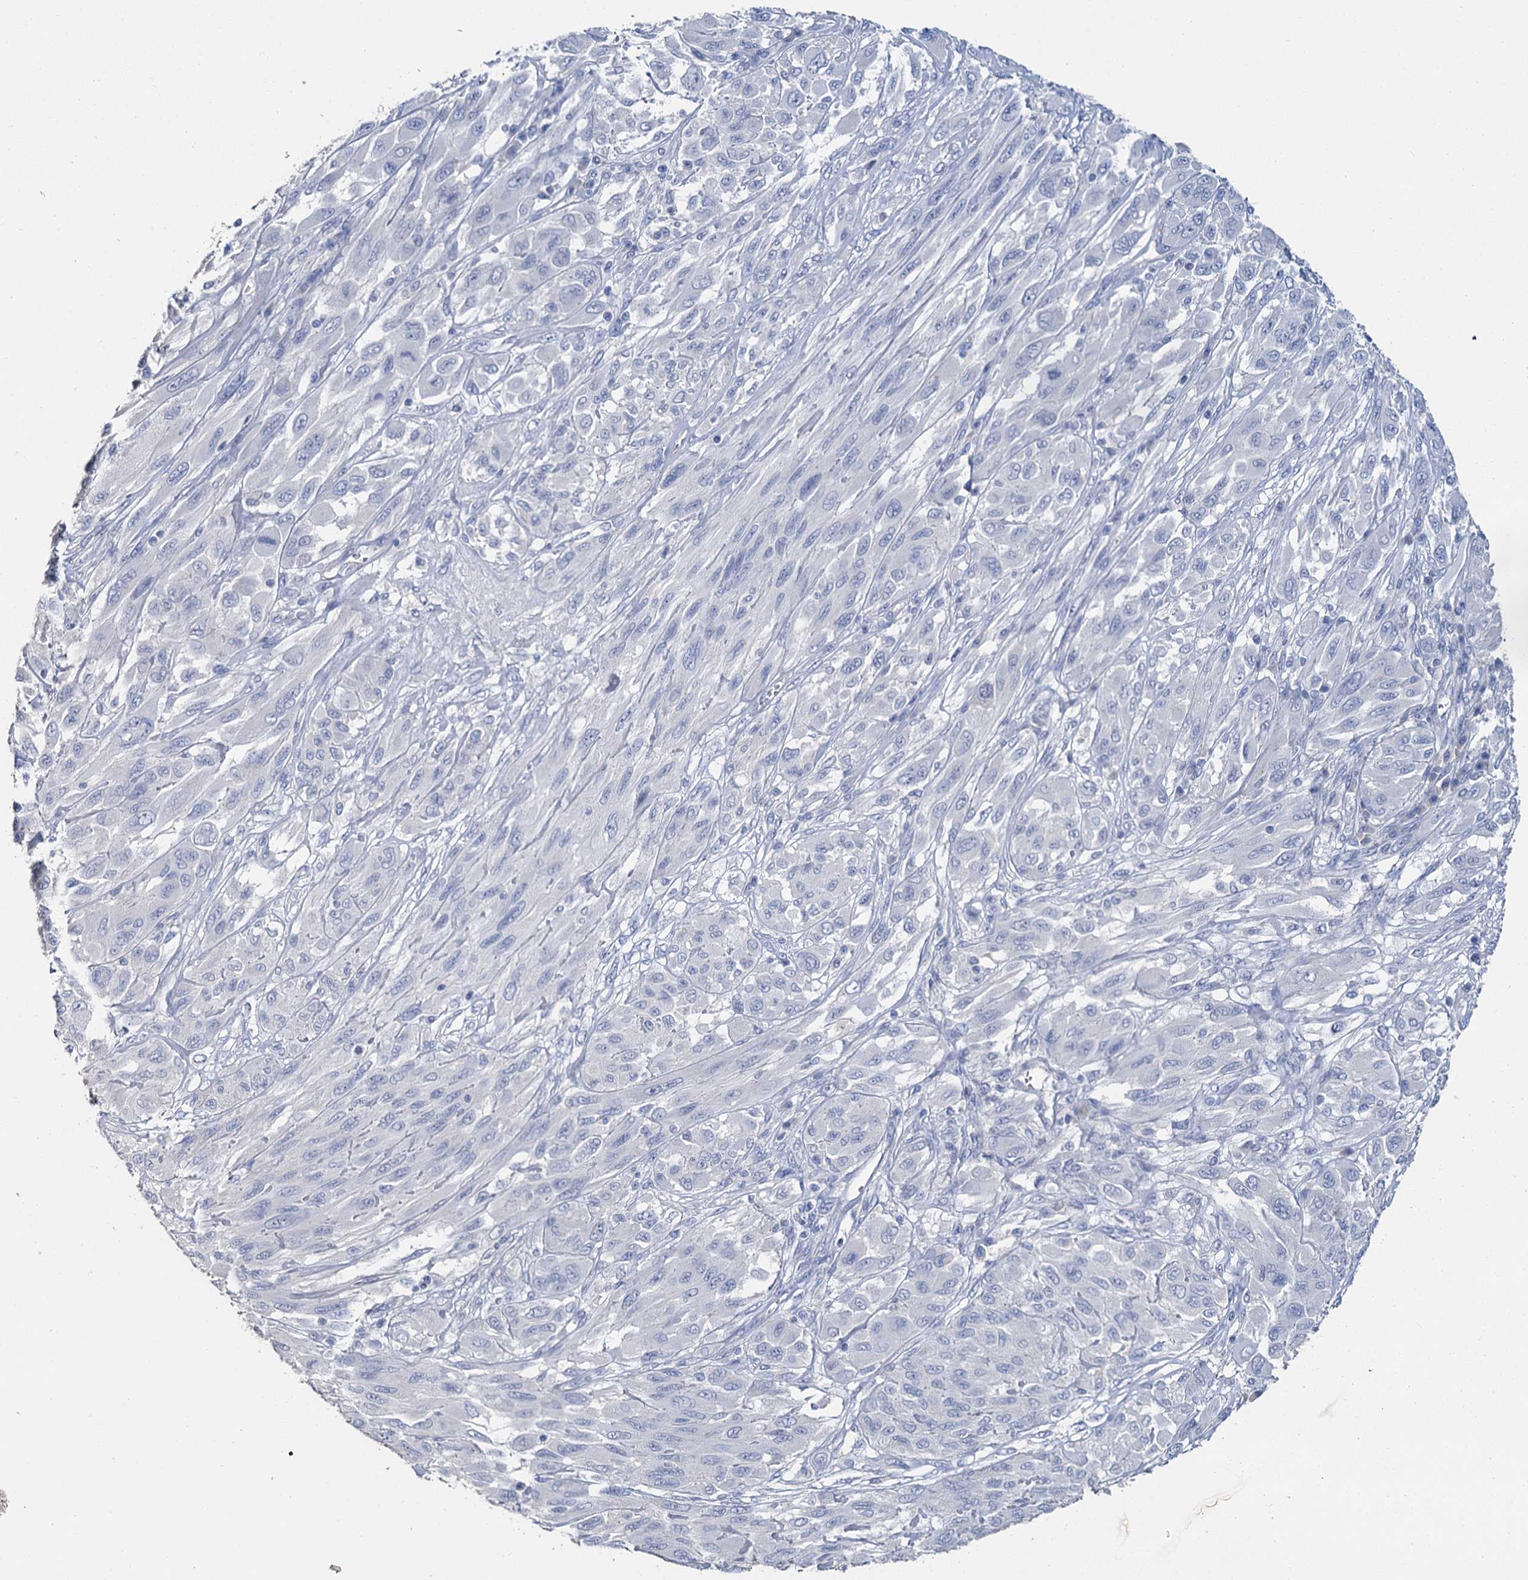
{"staining": {"intensity": "negative", "quantity": "none", "location": "none"}, "tissue": "melanoma", "cell_type": "Tumor cells", "image_type": "cancer", "snomed": [{"axis": "morphology", "description": "Malignant melanoma, NOS"}, {"axis": "topography", "description": "Skin"}], "caption": "Tumor cells are negative for protein expression in human malignant melanoma.", "gene": "SNCB", "patient": {"sex": "female", "age": 91}}